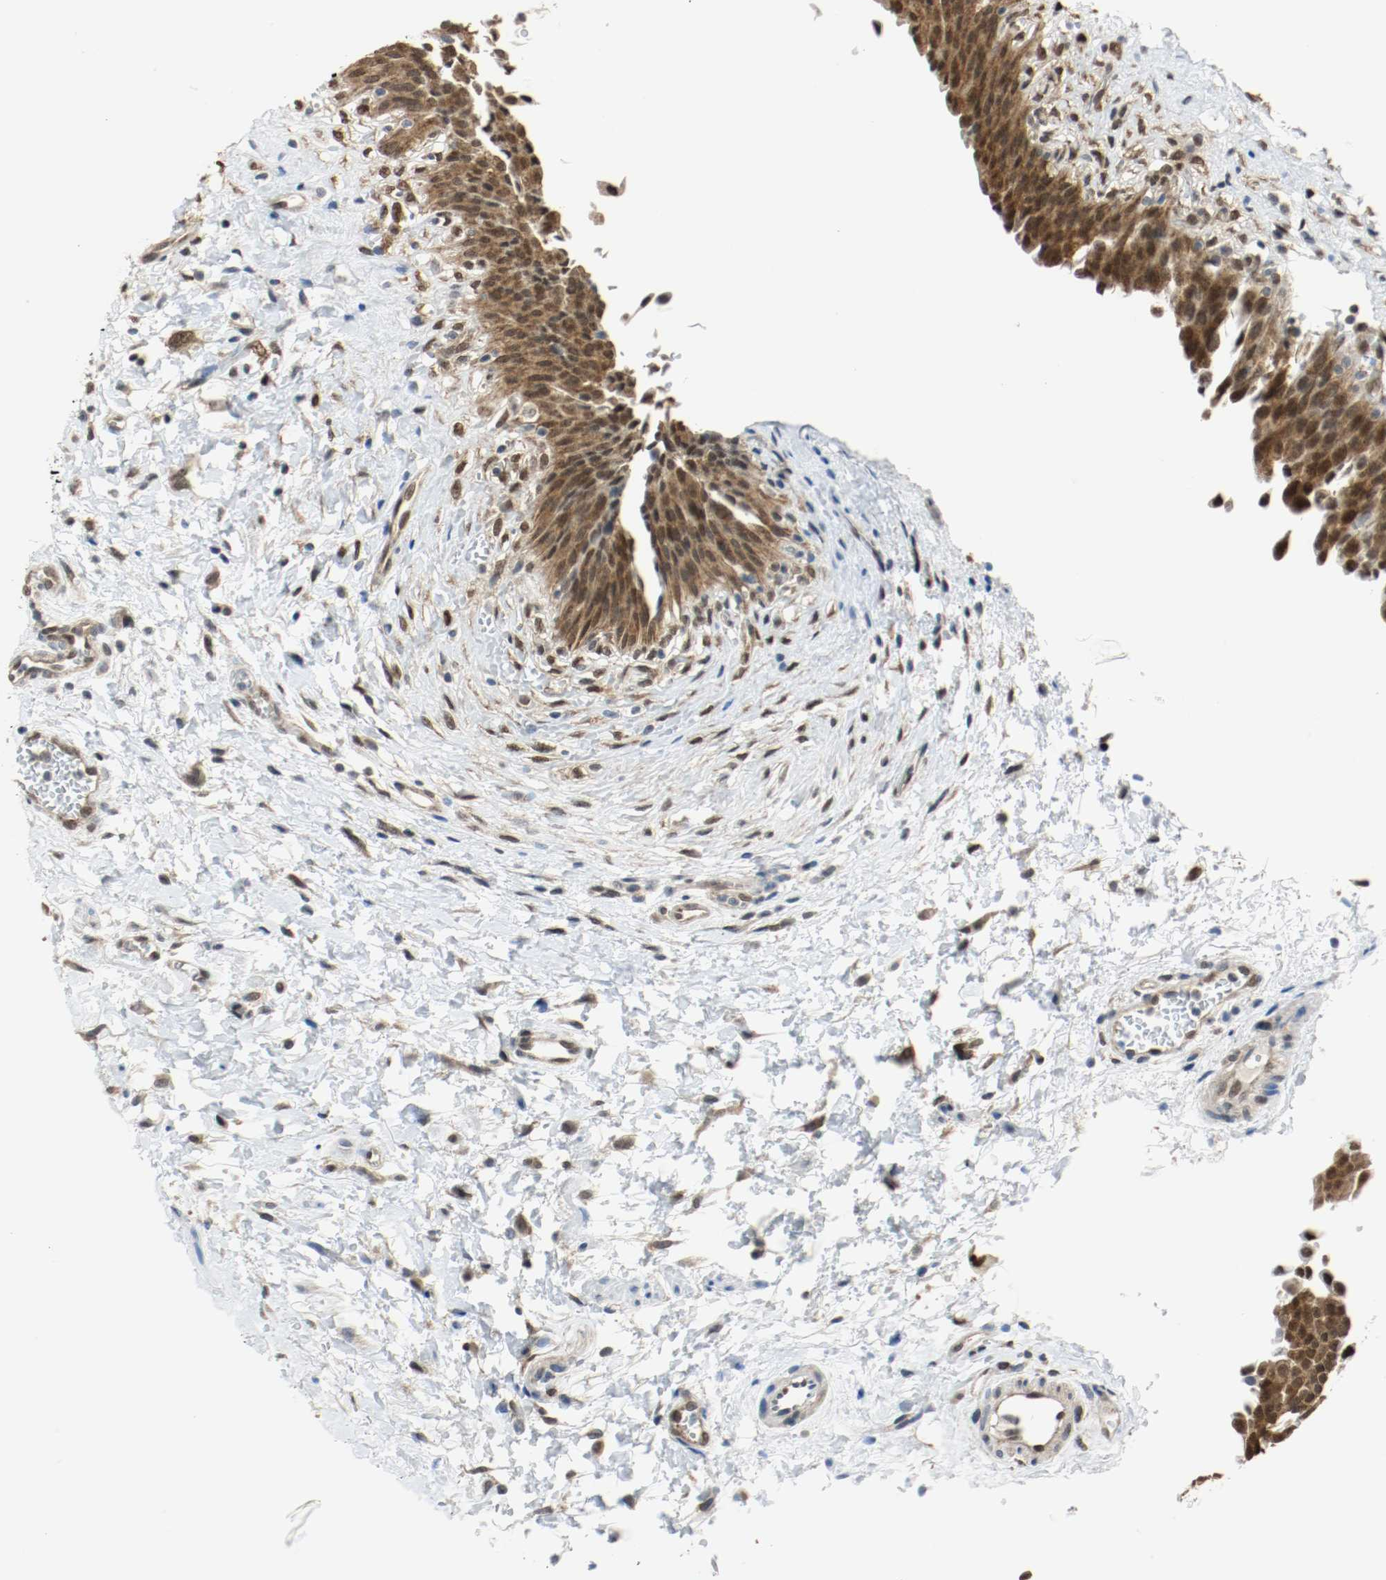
{"staining": {"intensity": "moderate", "quantity": ">75%", "location": "cytoplasmic/membranous,nuclear"}, "tissue": "urinary bladder", "cell_type": "Urothelial cells", "image_type": "normal", "snomed": [{"axis": "morphology", "description": "Normal tissue, NOS"}, {"axis": "morphology", "description": "Dysplasia, NOS"}, {"axis": "topography", "description": "Urinary bladder"}], "caption": "IHC image of normal urinary bladder: urinary bladder stained using immunohistochemistry (IHC) demonstrates medium levels of moderate protein expression localized specifically in the cytoplasmic/membranous,nuclear of urothelial cells, appearing as a cytoplasmic/membranous,nuclear brown color.", "gene": "PPME1", "patient": {"sex": "male", "age": 35}}